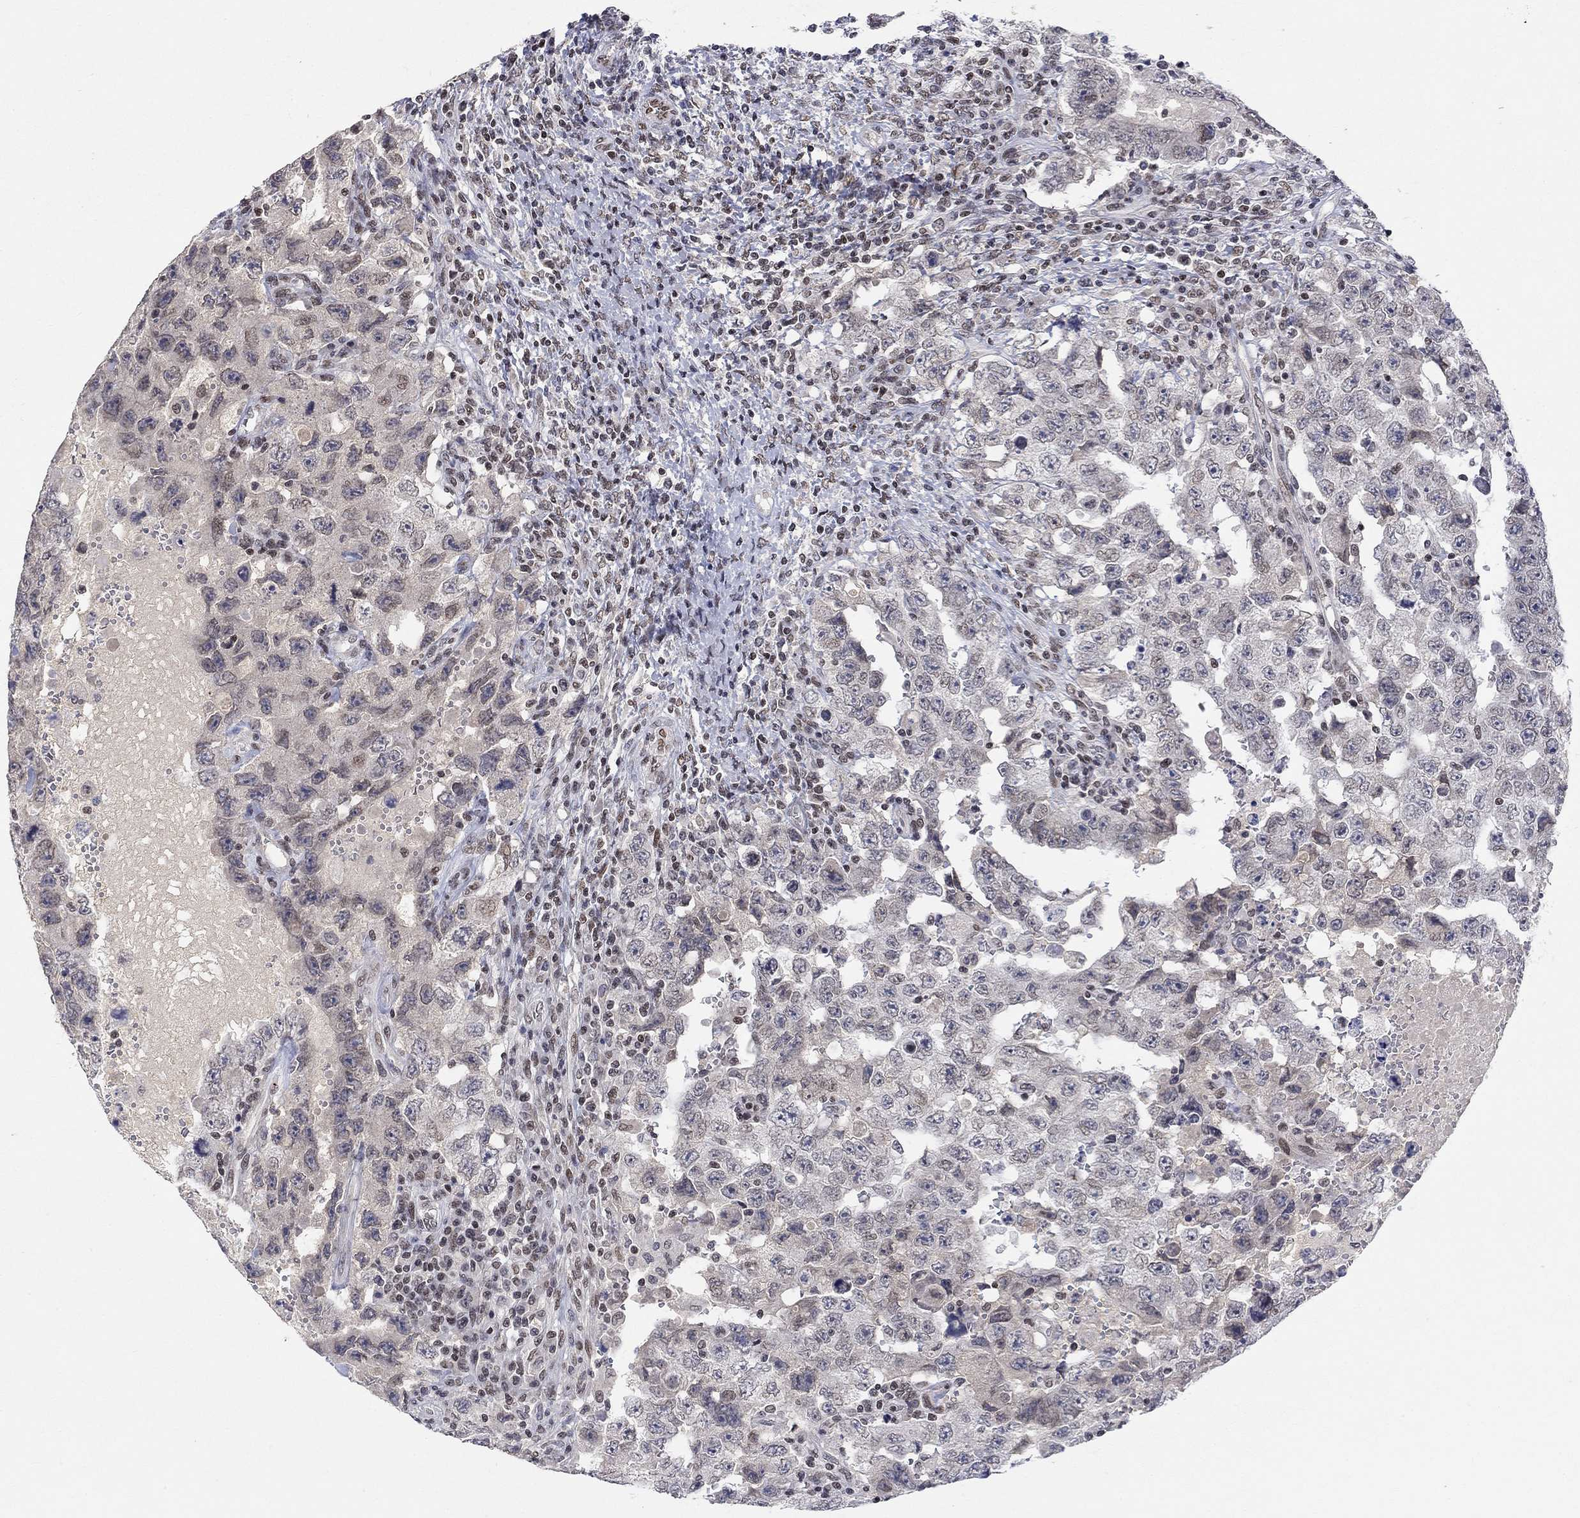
{"staining": {"intensity": "negative", "quantity": "none", "location": "none"}, "tissue": "testis cancer", "cell_type": "Tumor cells", "image_type": "cancer", "snomed": [{"axis": "morphology", "description": "Carcinoma, Embryonal, NOS"}, {"axis": "topography", "description": "Testis"}], "caption": "Testis cancer was stained to show a protein in brown. There is no significant positivity in tumor cells. (IHC, brightfield microscopy, high magnification).", "gene": "KLF12", "patient": {"sex": "male", "age": 26}}